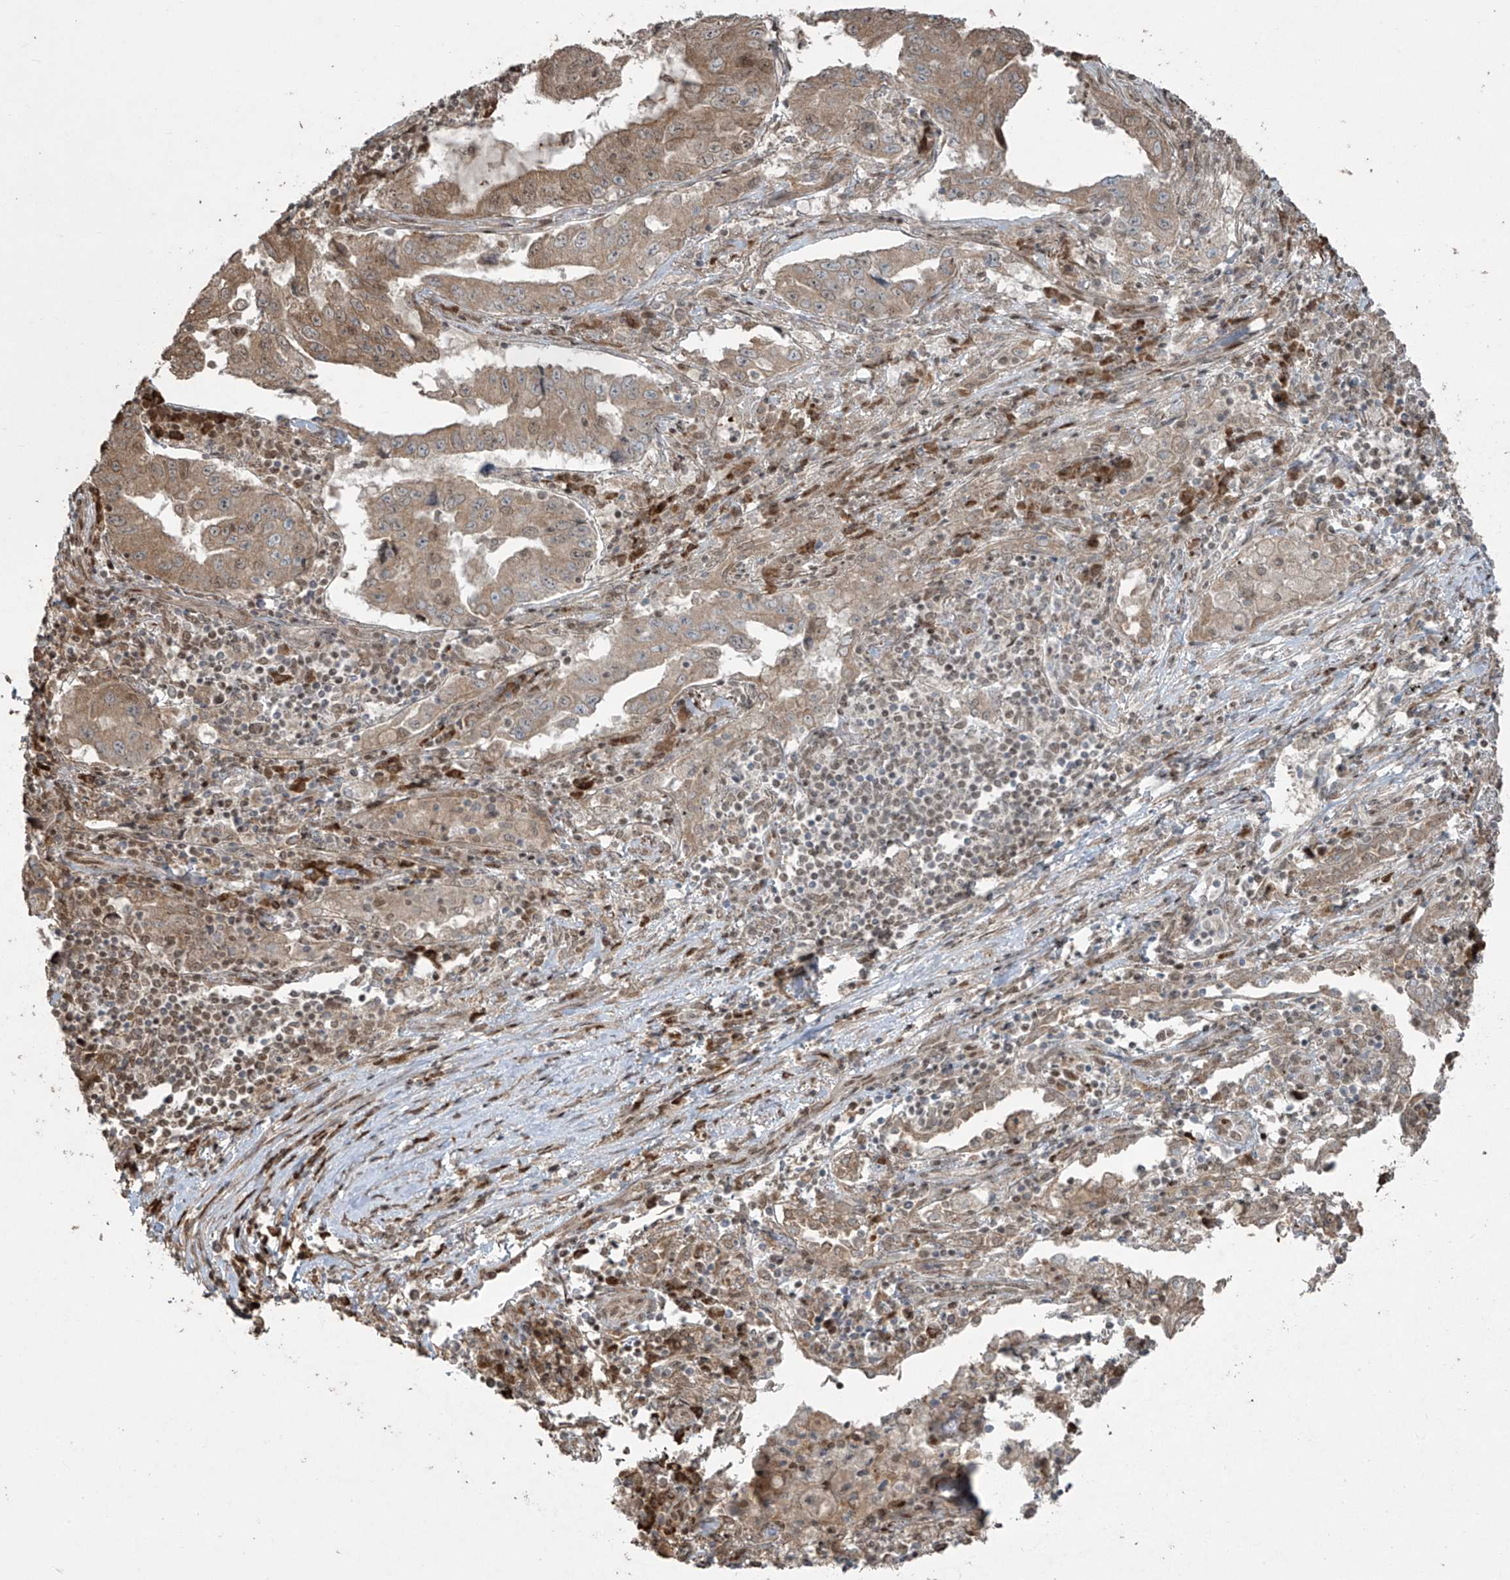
{"staining": {"intensity": "moderate", "quantity": "25%-75%", "location": "cytoplasmic/membranous"}, "tissue": "lung cancer", "cell_type": "Tumor cells", "image_type": "cancer", "snomed": [{"axis": "morphology", "description": "Adenocarcinoma, NOS"}, {"axis": "topography", "description": "Lung"}], "caption": "Protein expression analysis of adenocarcinoma (lung) displays moderate cytoplasmic/membranous expression in about 25%-75% of tumor cells.", "gene": "TTC22", "patient": {"sex": "female", "age": 51}}